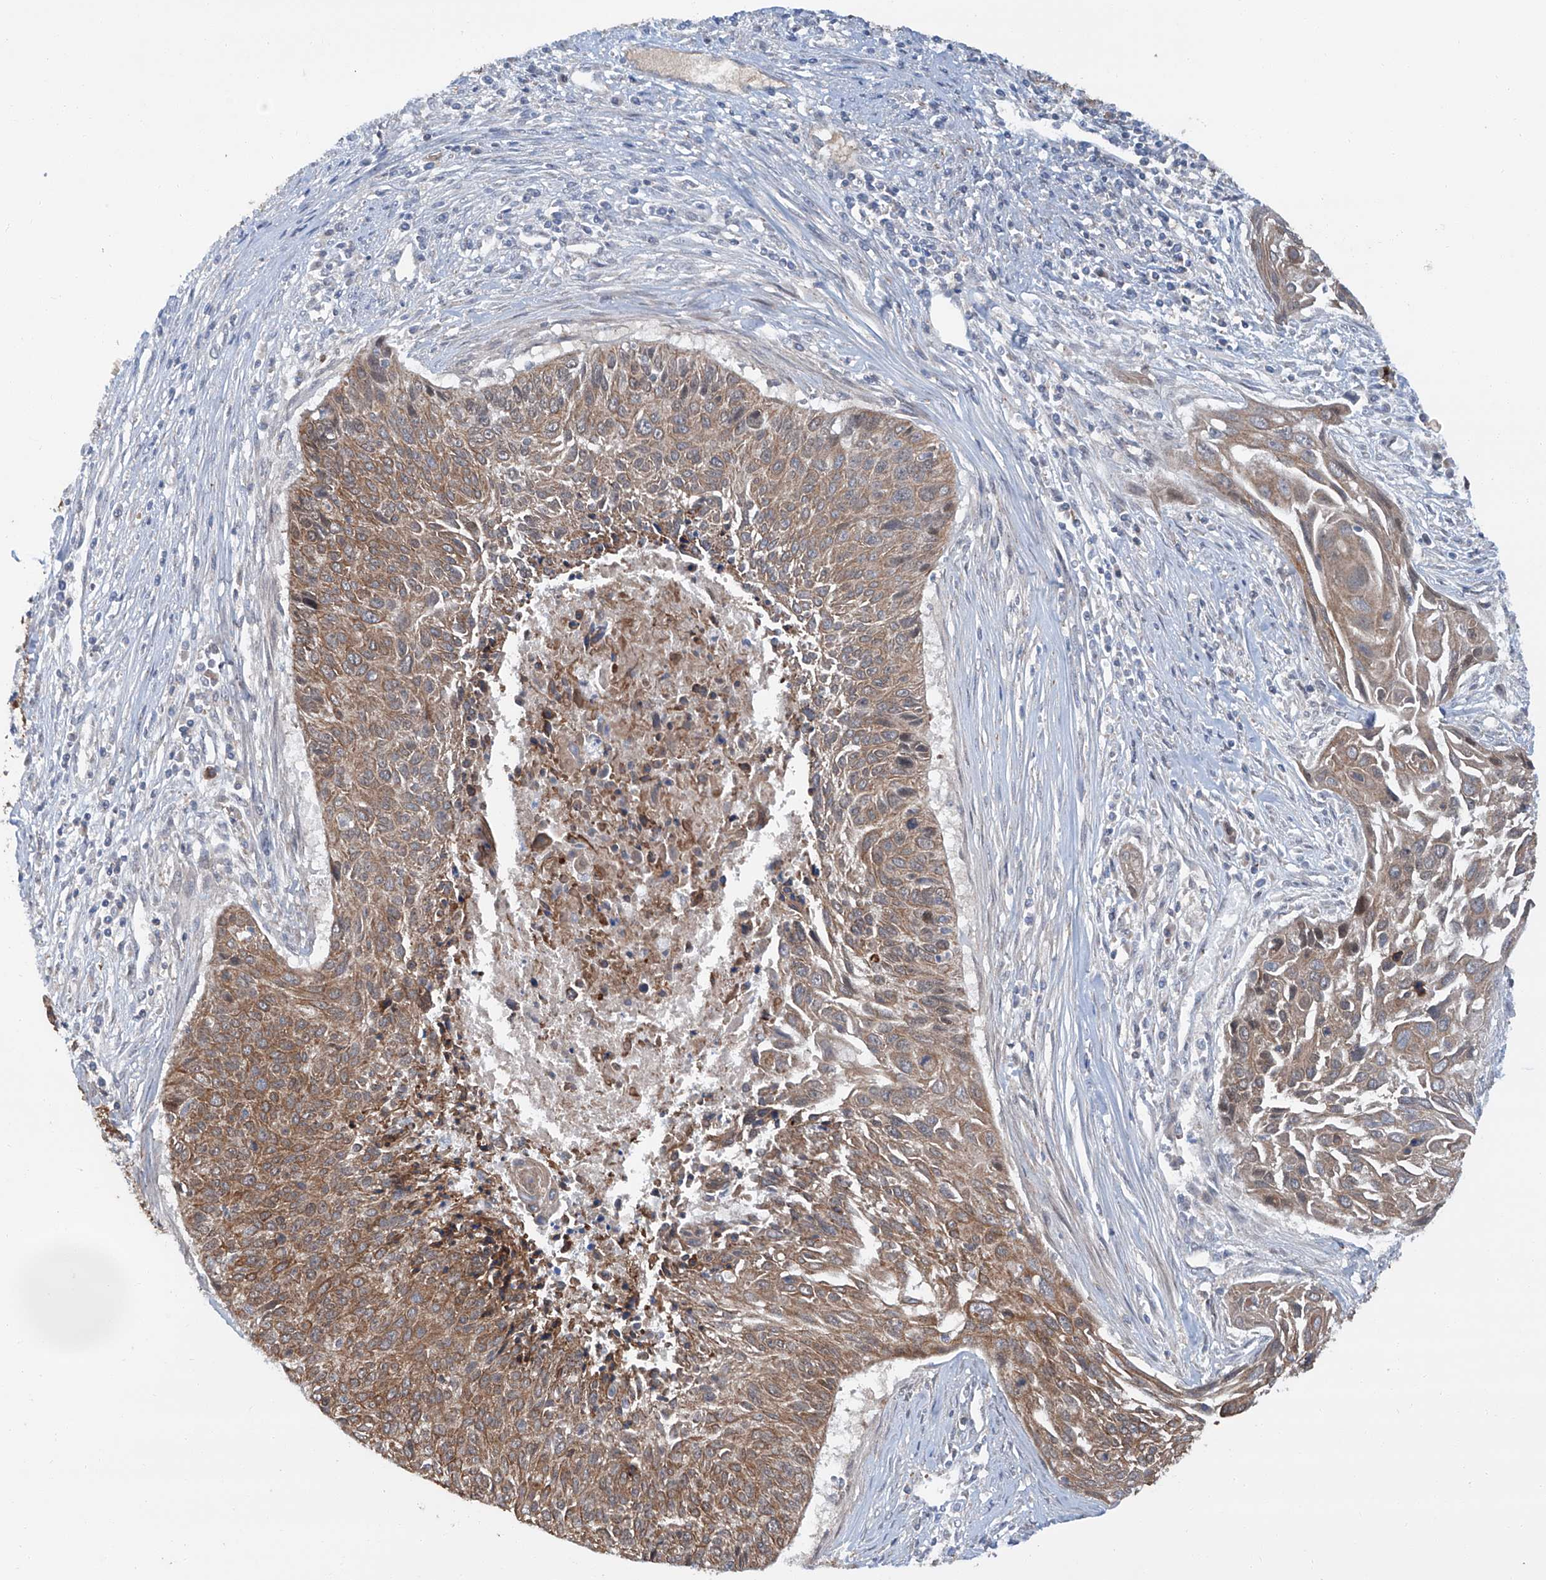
{"staining": {"intensity": "moderate", "quantity": ">75%", "location": "cytoplasmic/membranous"}, "tissue": "cervical cancer", "cell_type": "Tumor cells", "image_type": "cancer", "snomed": [{"axis": "morphology", "description": "Squamous cell carcinoma, NOS"}, {"axis": "topography", "description": "Cervix"}], "caption": "High-magnification brightfield microscopy of cervical cancer stained with DAB (3,3'-diaminobenzidine) (brown) and counterstained with hematoxylin (blue). tumor cells exhibit moderate cytoplasmic/membranous positivity is present in about>75% of cells. The protein is stained brown, and the nuclei are stained in blue (DAB IHC with brightfield microscopy, high magnification).", "gene": "SIX4", "patient": {"sex": "female", "age": 55}}